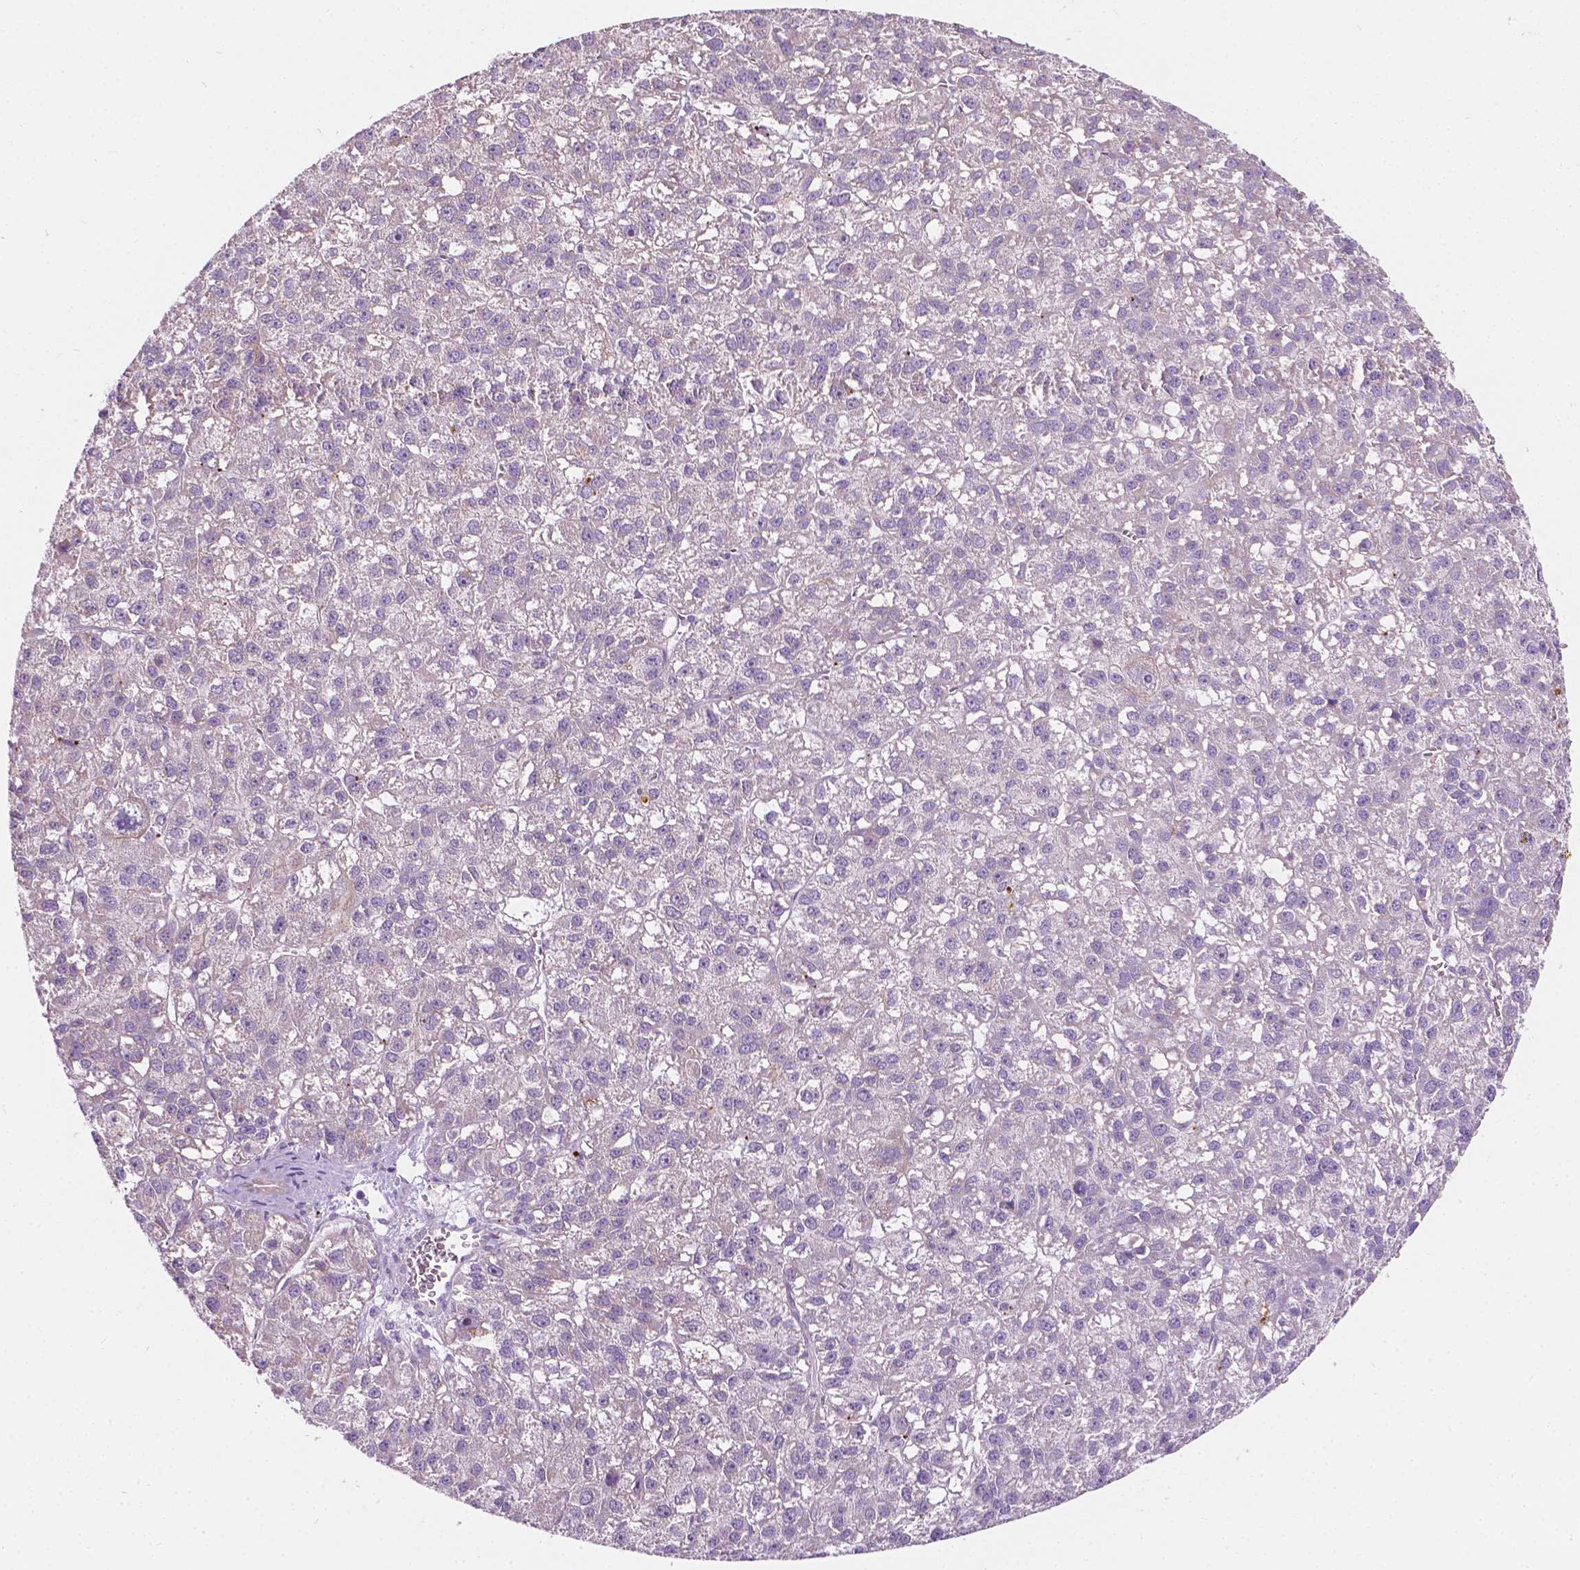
{"staining": {"intensity": "negative", "quantity": "none", "location": "none"}, "tissue": "liver cancer", "cell_type": "Tumor cells", "image_type": "cancer", "snomed": [{"axis": "morphology", "description": "Carcinoma, Hepatocellular, NOS"}, {"axis": "topography", "description": "Liver"}], "caption": "Immunohistochemistry (IHC) micrograph of neoplastic tissue: human liver cancer stained with DAB (3,3'-diaminobenzidine) shows no significant protein expression in tumor cells.", "gene": "NOS1AP", "patient": {"sex": "female", "age": 70}}